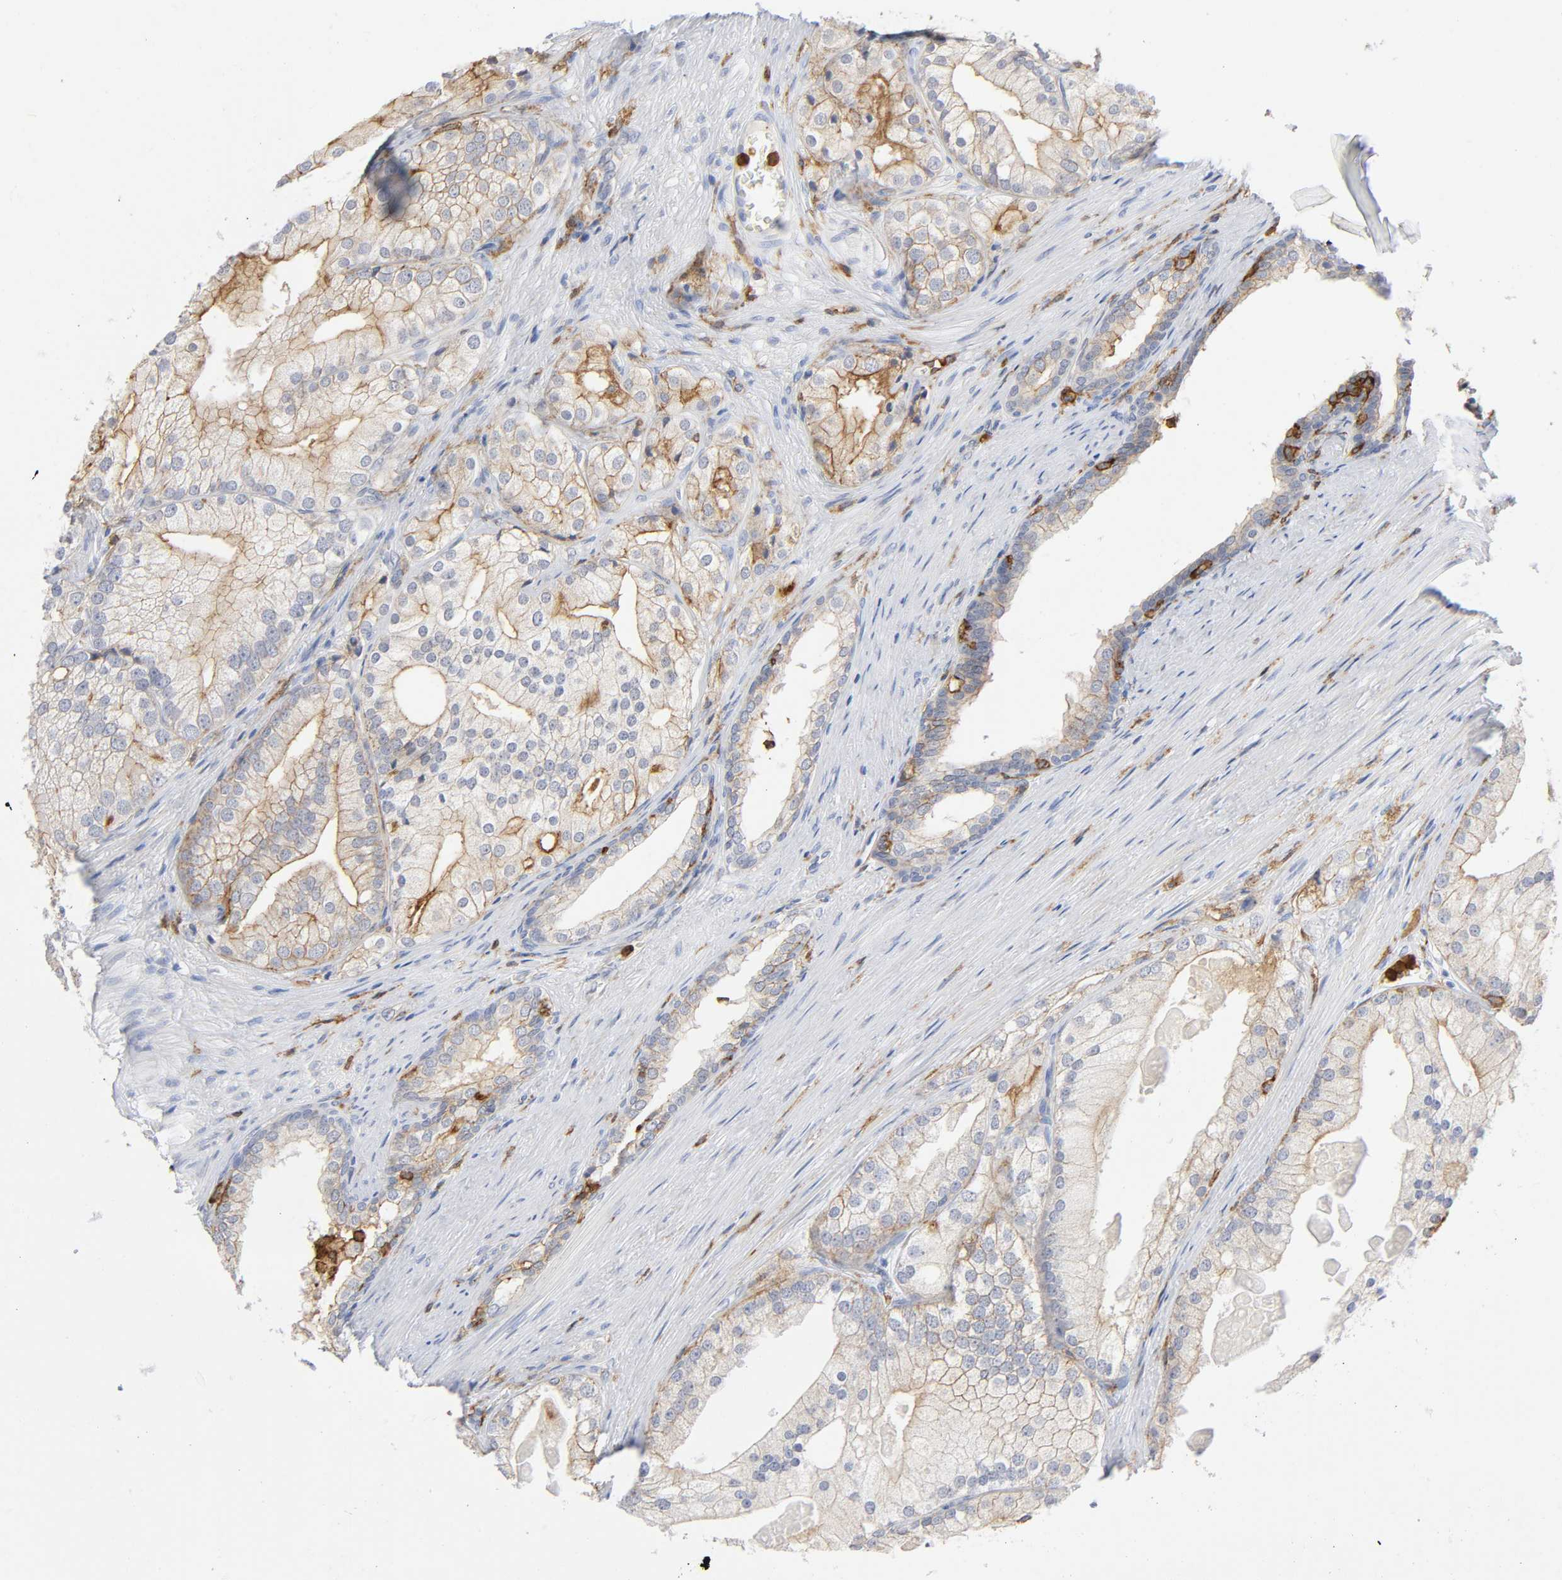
{"staining": {"intensity": "weak", "quantity": "25%-75%", "location": "cytoplasmic/membranous"}, "tissue": "prostate cancer", "cell_type": "Tumor cells", "image_type": "cancer", "snomed": [{"axis": "morphology", "description": "Adenocarcinoma, Low grade"}, {"axis": "topography", "description": "Prostate"}], "caption": "The image displays staining of prostate cancer, revealing weak cytoplasmic/membranous protein staining (brown color) within tumor cells.", "gene": "LYN", "patient": {"sex": "male", "age": 69}}